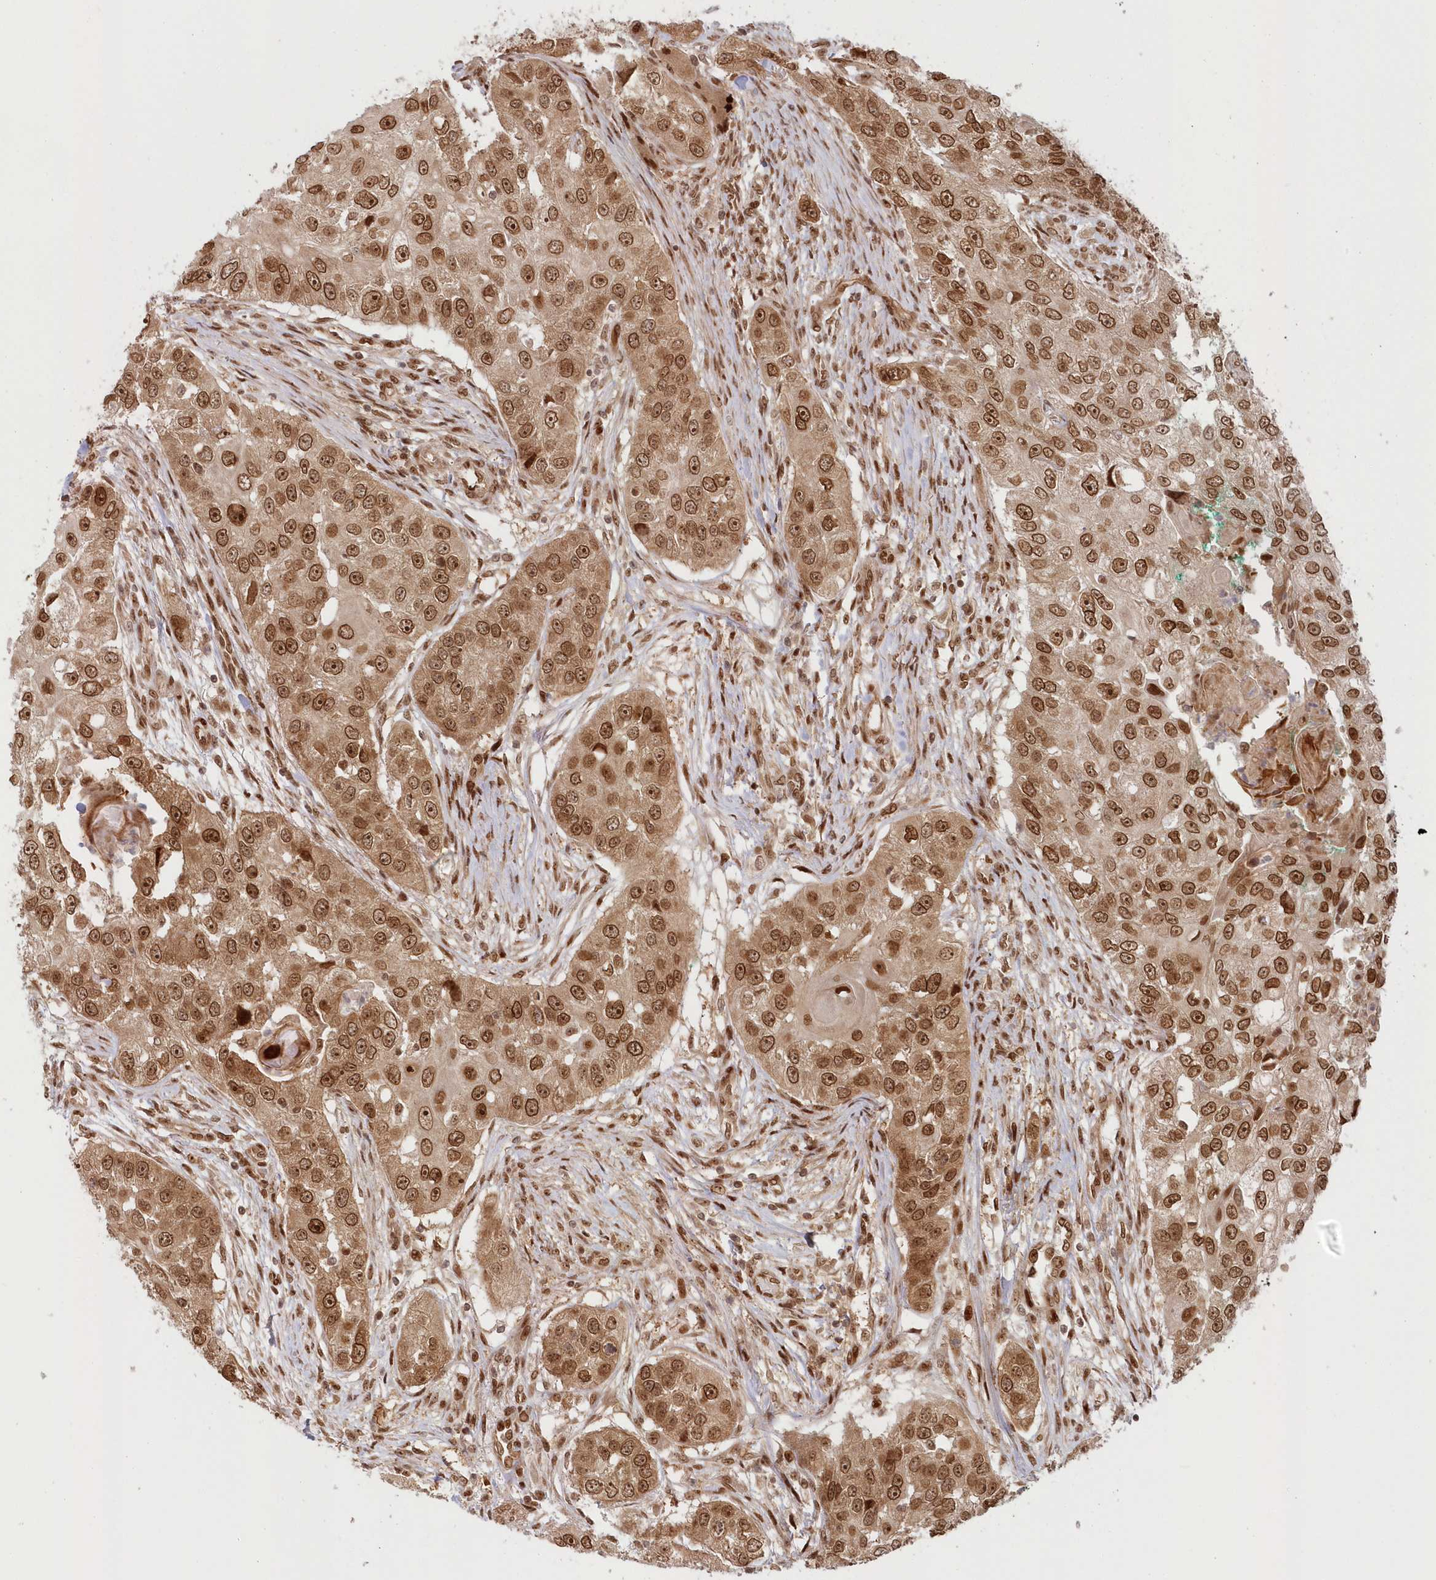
{"staining": {"intensity": "strong", "quantity": ">75%", "location": "cytoplasmic/membranous,nuclear"}, "tissue": "head and neck cancer", "cell_type": "Tumor cells", "image_type": "cancer", "snomed": [{"axis": "morphology", "description": "Normal tissue, NOS"}, {"axis": "morphology", "description": "Squamous cell carcinoma, NOS"}, {"axis": "topography", "description": "Skeletal muscle"}, {"axis": "topography", "description": "Head-Neck"}], "caption": "The immunohistochemical stain labels strong cytoplasmic/membranous and nuclear staining in tumor cells of head and neck cancer (squamous cell carcinoma) tissue. The protein of interest is shown in brown color, while the nuclei are stained blue.", "gene": "TOGARAM2", "patient": {"sex": "male", "age": 51}}